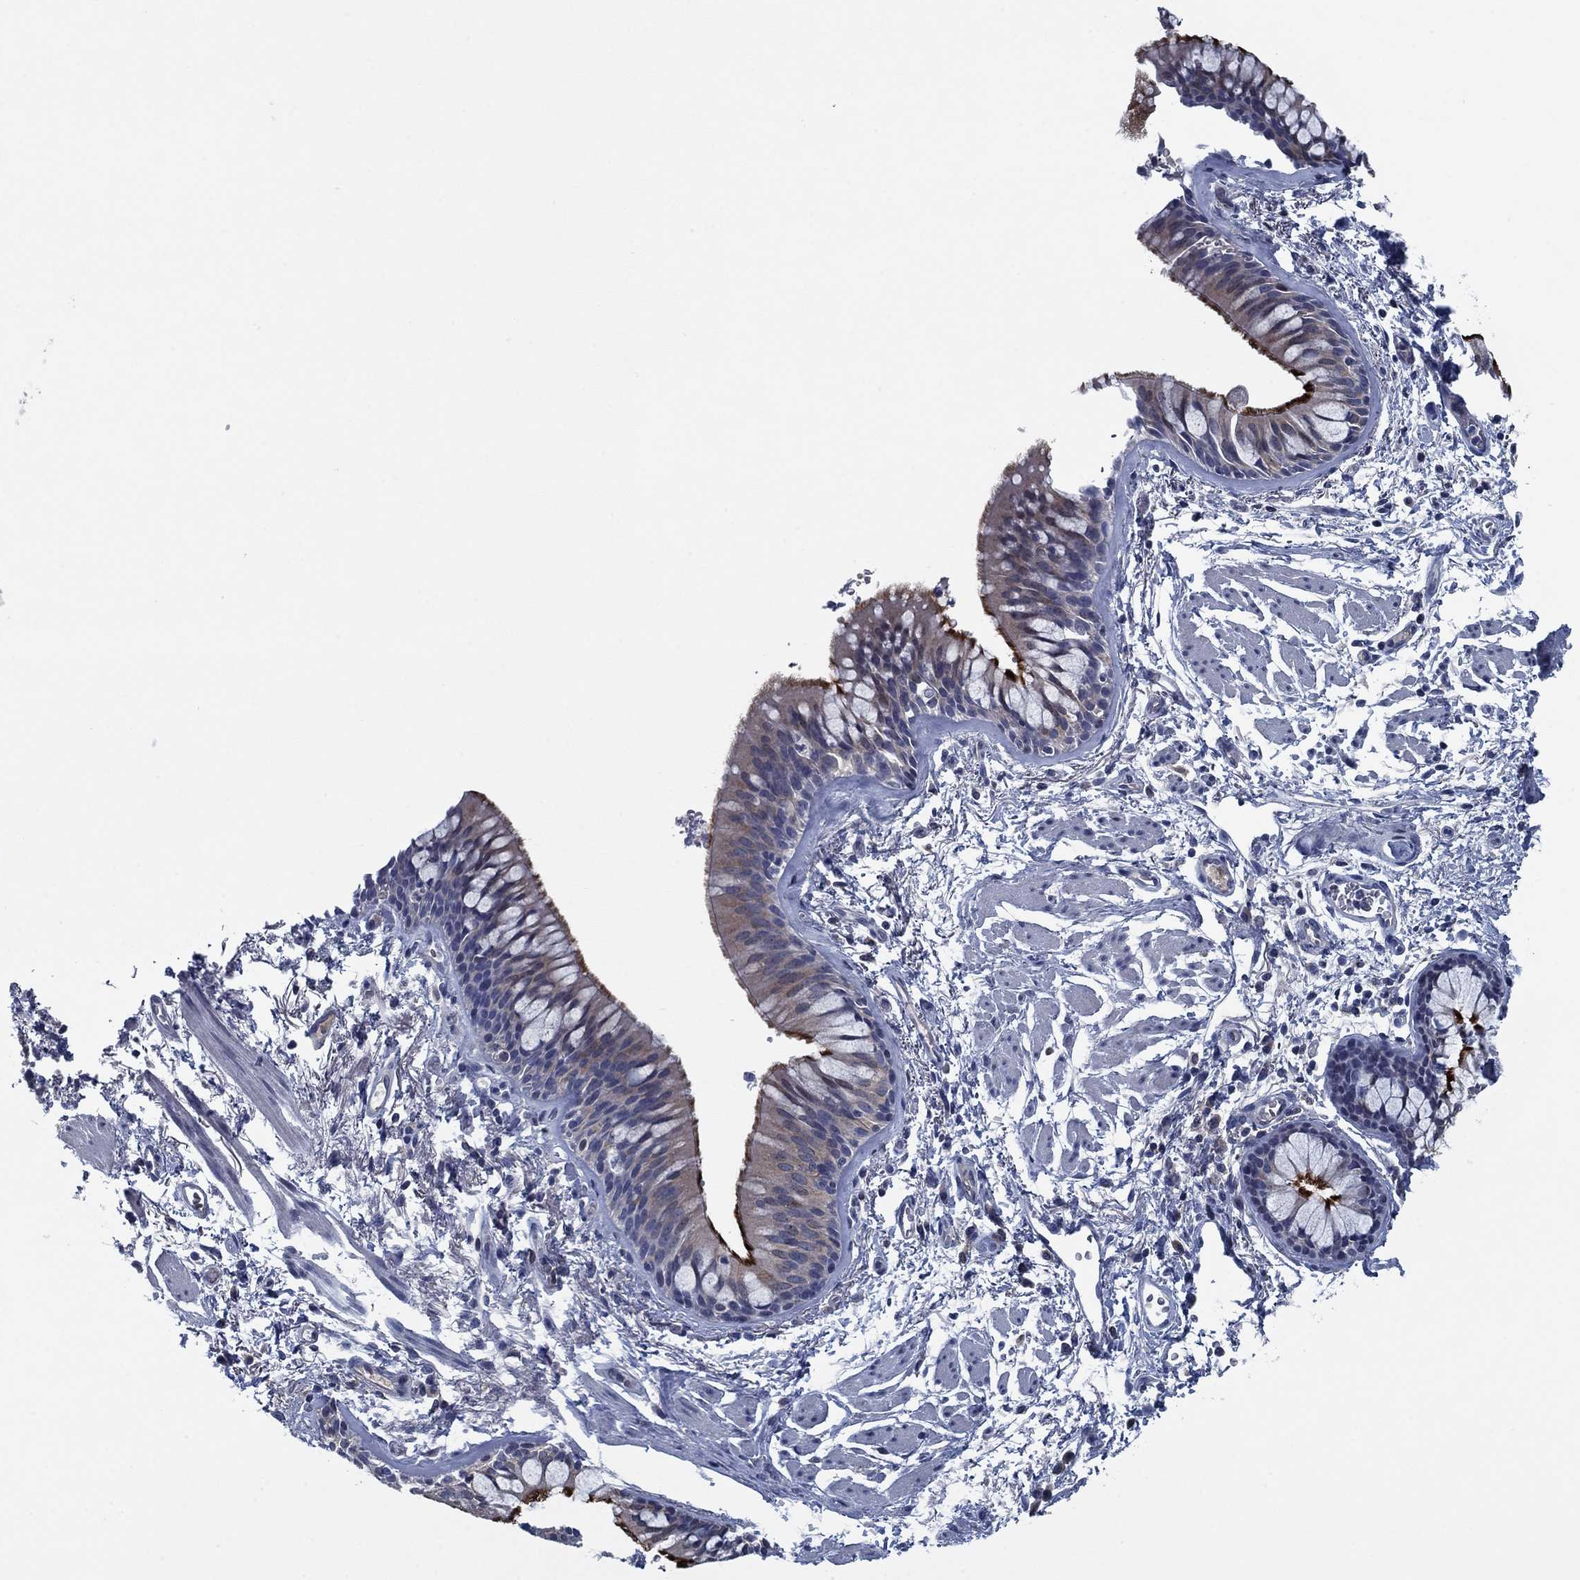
{"staining": {"intensity": "strong", "quantity": "25%-75%", "location": "cytoplasmic/membranous"}, "tissue": "bronchus", "cell_type": "Respiratory epithelial cells", "image_type": "normal", "snomed": [{"axis": "morphology", "description": "Normal tissue, NOS"}, {"axis": "topography", "description": "Bronchus"}, {"axis": "topography", "description": "Lung"}], "caption": "Bronchus stained with immunohistochemistry (IHC) exhibits strong cytoplasmic/membranous positivity in about 25%-75% of respiratory epithelial cells. (DAB (3,3'-diaminobenzidine) IHC, brown staining for protein, blue staining for nuclei).", "gene": "PNMA8A", "patient": {"sex": "female", "age": 57}}